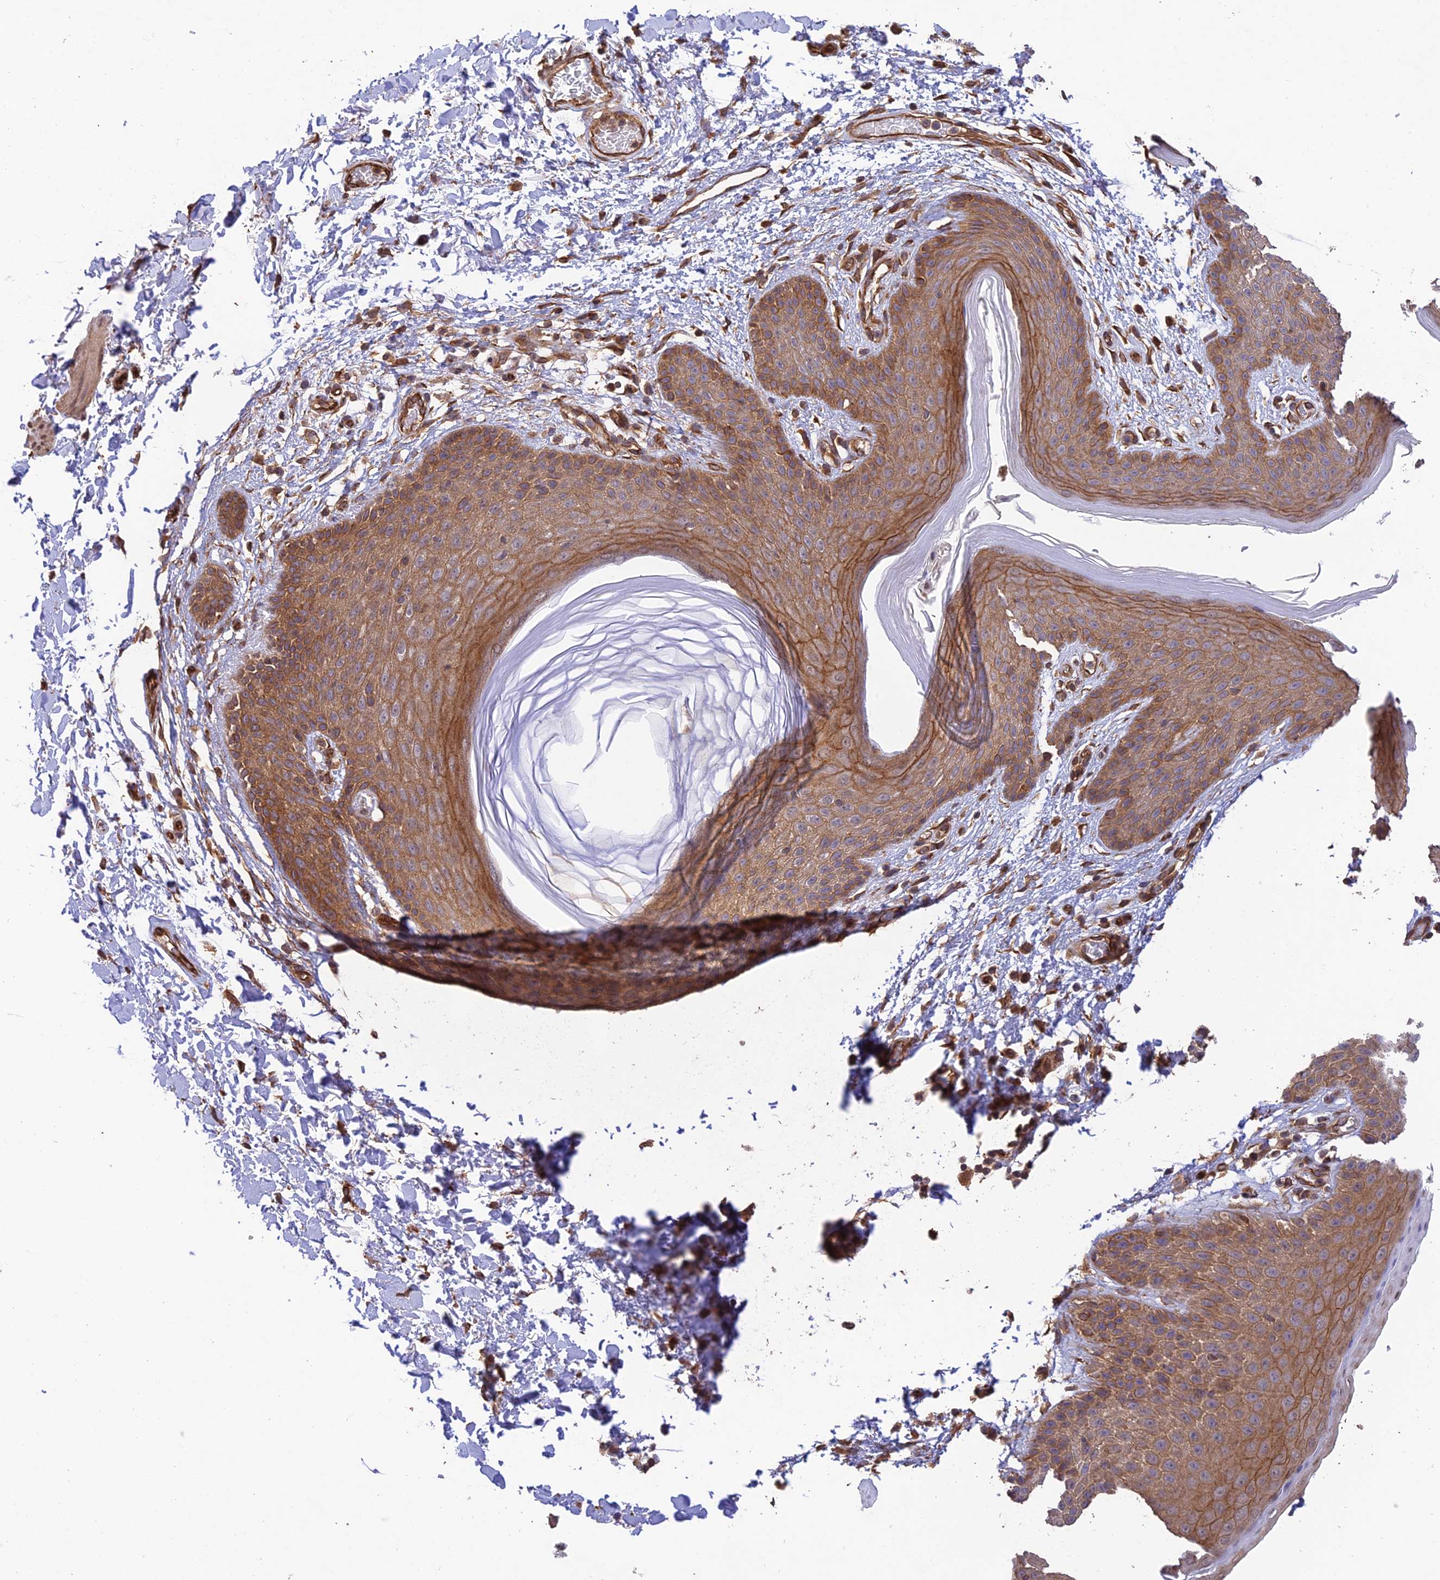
{"staining": {"intensity": "moderate", "quantity": ">75%", "location": "cytoplasmic/membranous"}, "tissue": "skin", "cell_type": "Epidermal cells", "image_type": "normal", "snomed": [{"axis": "morphology", "description": "Normal tissue, NOS"}, {"axis": "topography", "description": "Anal"}], "caption": "A medium amount of moderate cytoplasmic/membranous expression is appreciated in approximately >75% of epidermal cells in unremarkable skin. The staining was performed using DAB (3,3'-diaminobenzidine), with brown indicating positive protein expression. Nuclei are stained blue with hematoxylin.", "gene": "HOMER2", "patient": {"sex": "male", "age": 74}}